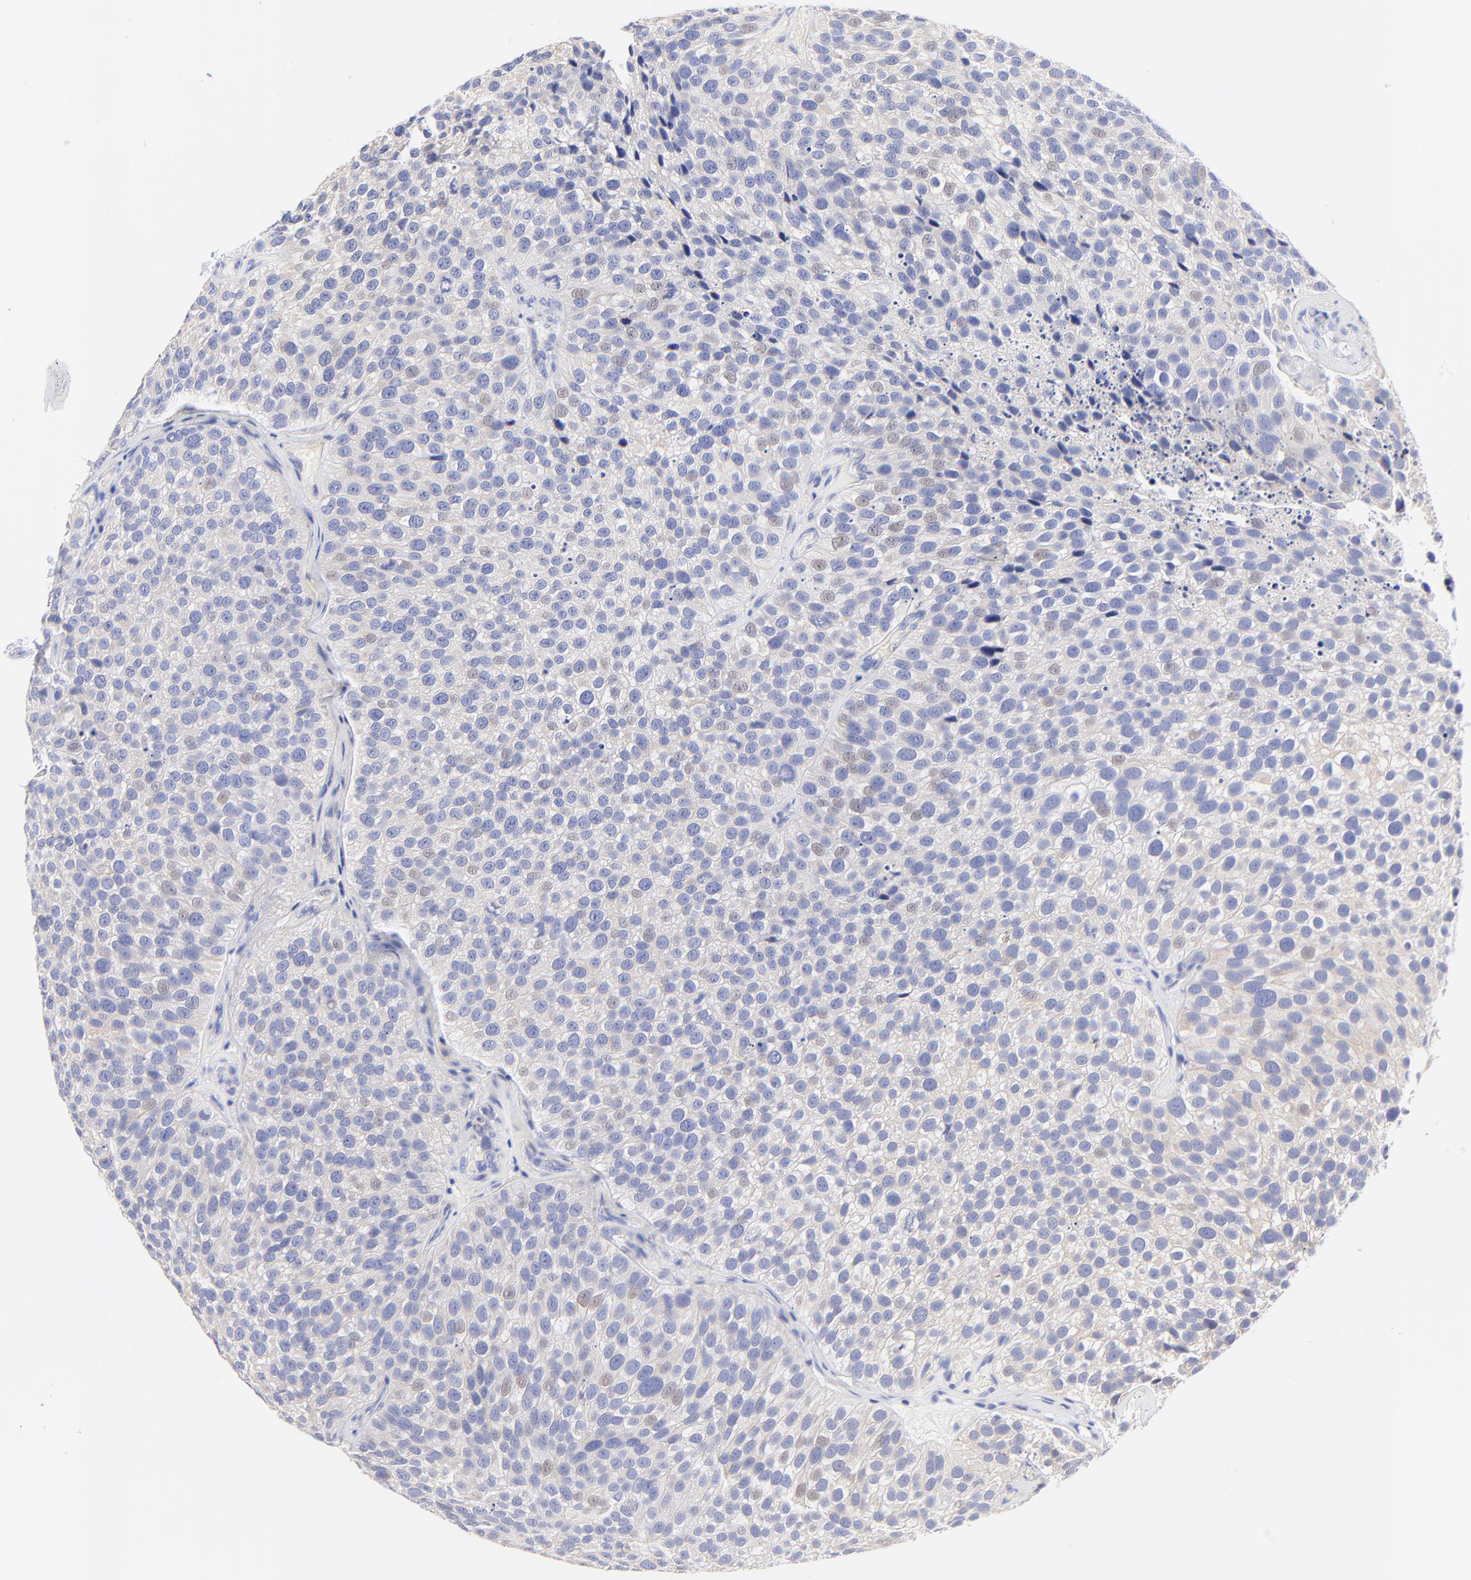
{"staining": {"intensity": "weak", "quantity": "<25%", "location": "cytoplasmic/membranous"}, "tissue": "urothelial cancer", "cell_type": "Tumor cells", "image_type": "cancer", "snomed": [{"axis": "morphology", "description": "Urothelial carcinoma, High grade"}, {"axis": "topography", "description": "Urinary bladder"}], "caption": "Immunohistochemical staining of human urothelial cancer demonstrates no significant staining in tumor cells.", "gene": "EBP", "patient": {"sex": "male", "age": 72}}